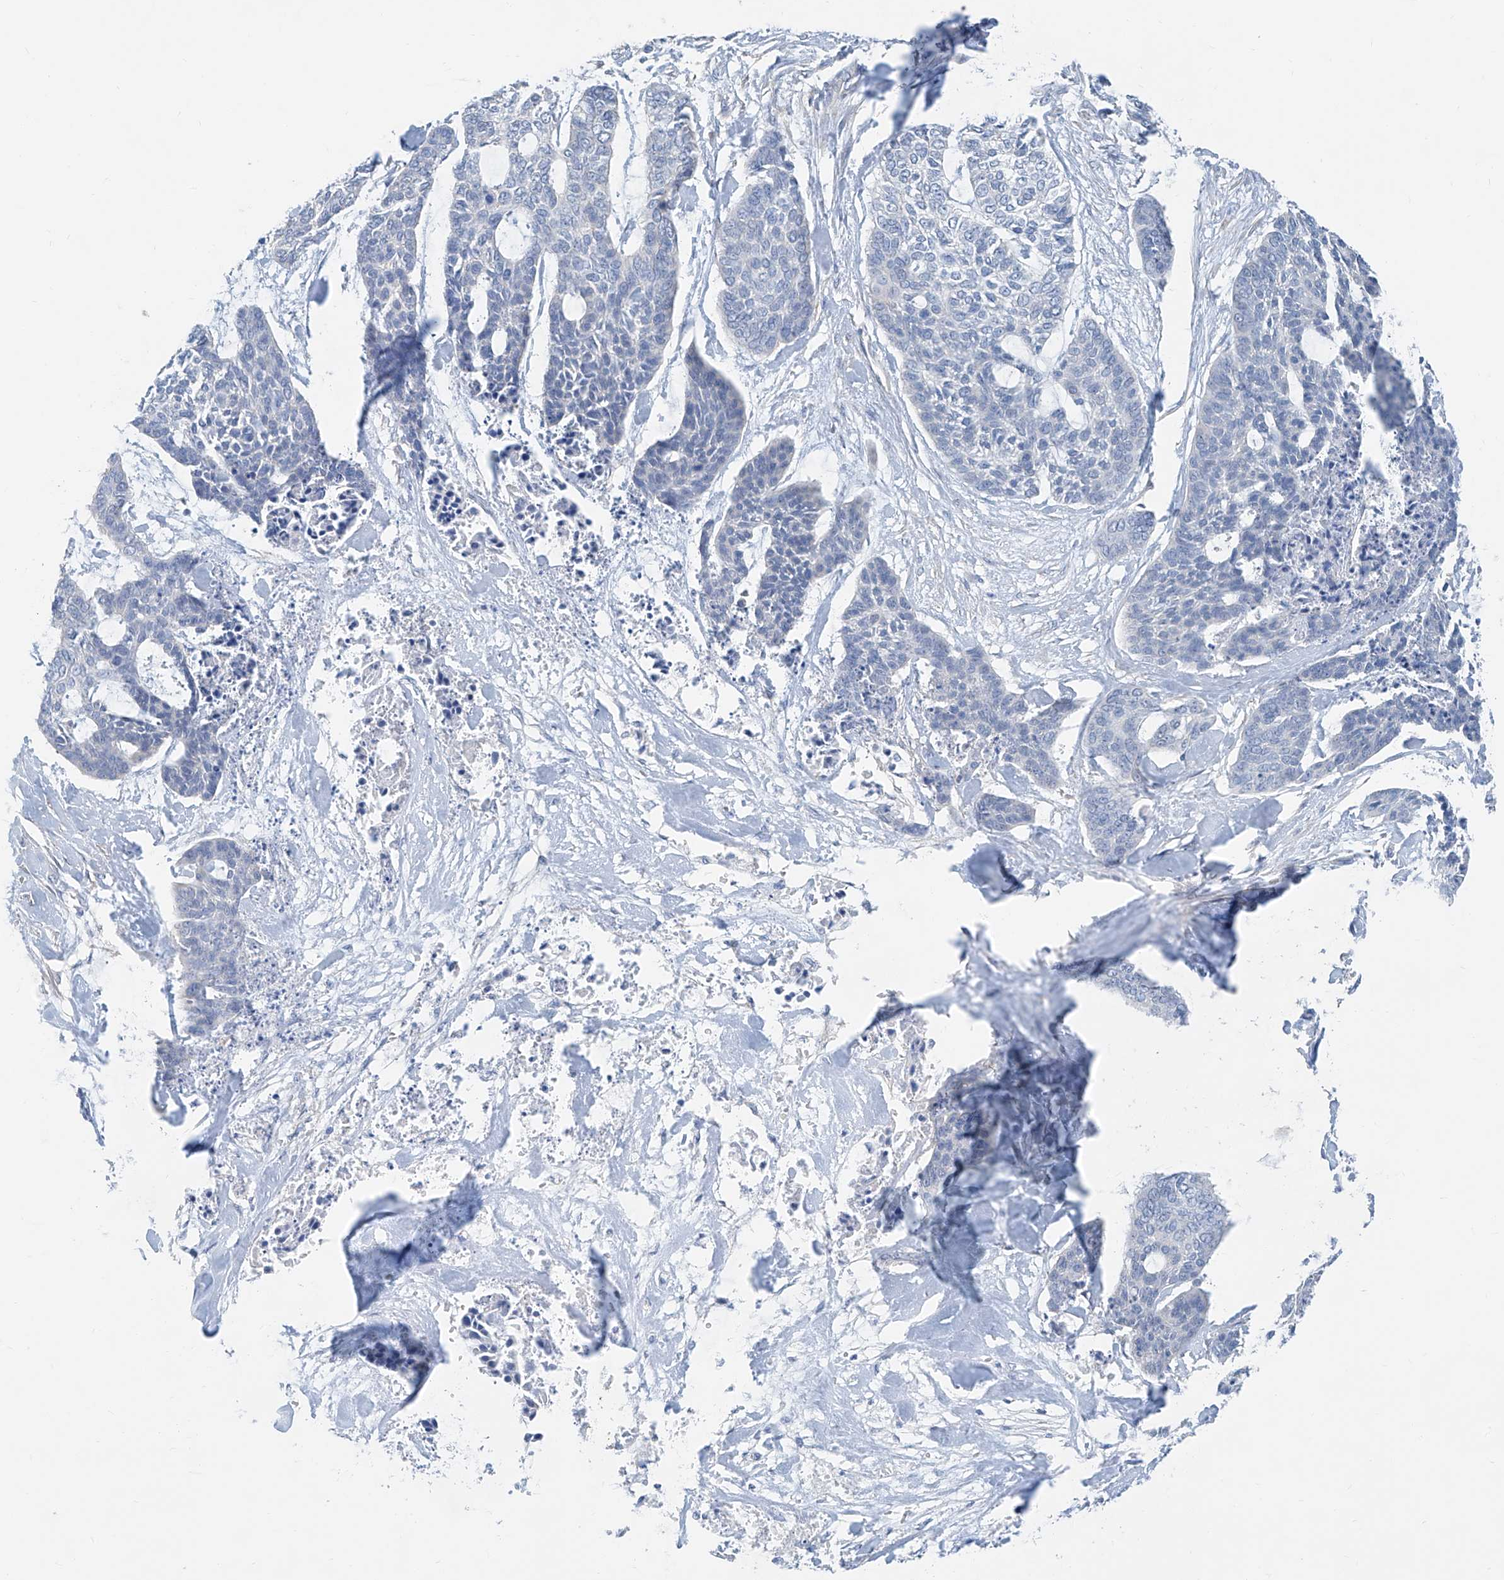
{"staining": {"intensity": "negative", "quantity": "none", "location": "none"}, "tissue": "skin cancer", "cell_type": "Tumor cells", "image_type": "cancer", "snomed": [{"axis": "morphology", "description": "Basal cell carcinoma"}, {"axis": "topography", "description": "Skin"}], "caption": "Human basal cell carcinoma (skin) stained for a protein using immunohistochemistry (IHC) exhibits no staining in tumor cells.", "gene": "ANKRD34A", "patient": {"sex": "female", "age": 64}}